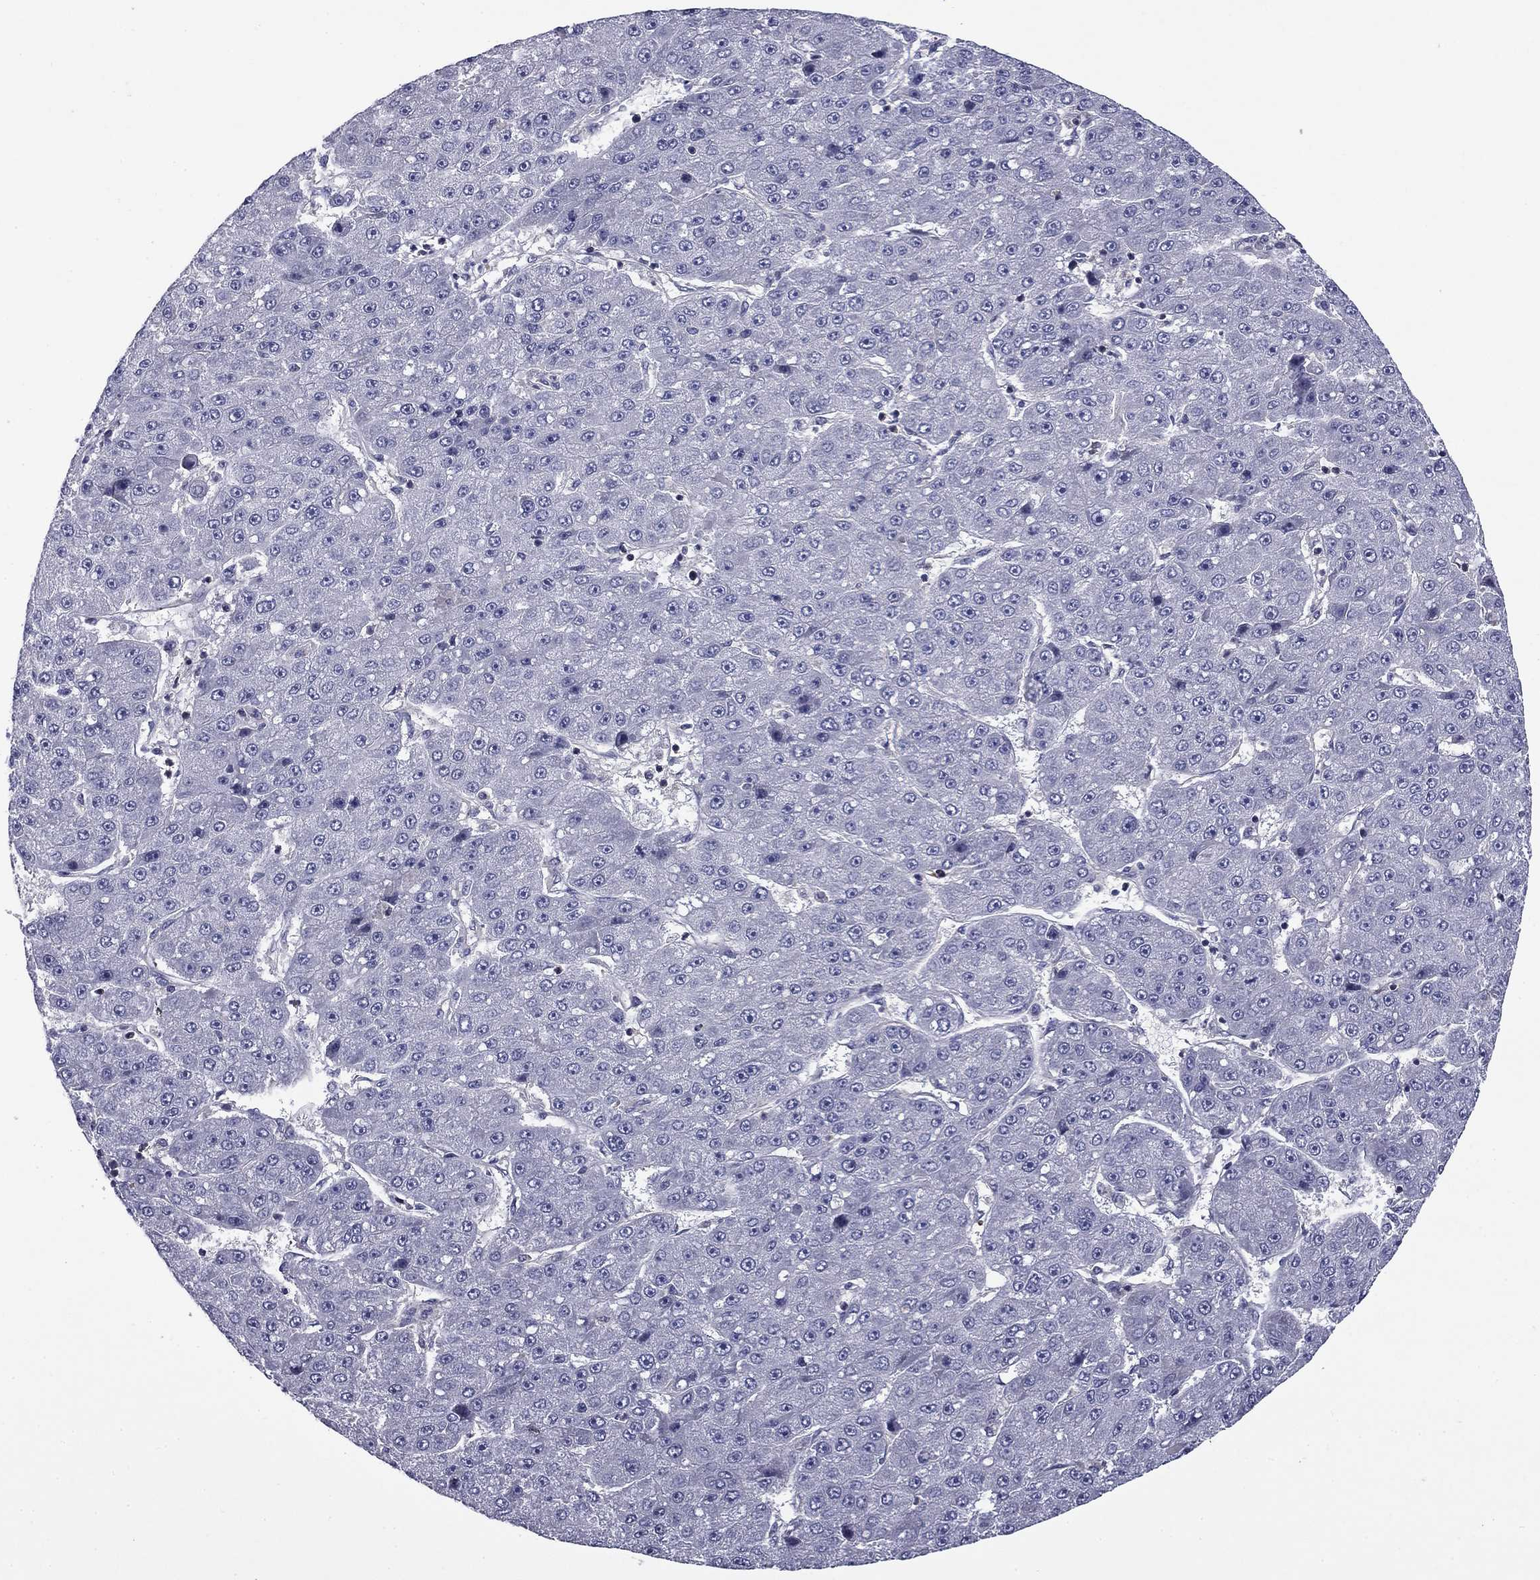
{"staining": {"intensity": "negative", "quantity": "none", "location": "none"}, "tissue": "liver cancer", "cell_type": "Tumor cells", "image_type": "cancer", "snomed": [{"axis": "morphology", "description": "Carcinoma, Hepatocellular, NOS"}, {"axis": "topography", "description": "Liver"}], "caption": "A histopathology image of liver cancer stained for a protein displays no brown staining in tumor cells.", "gene": "ARHGAP45", "patient": {"sex": "male", "age": 67}}